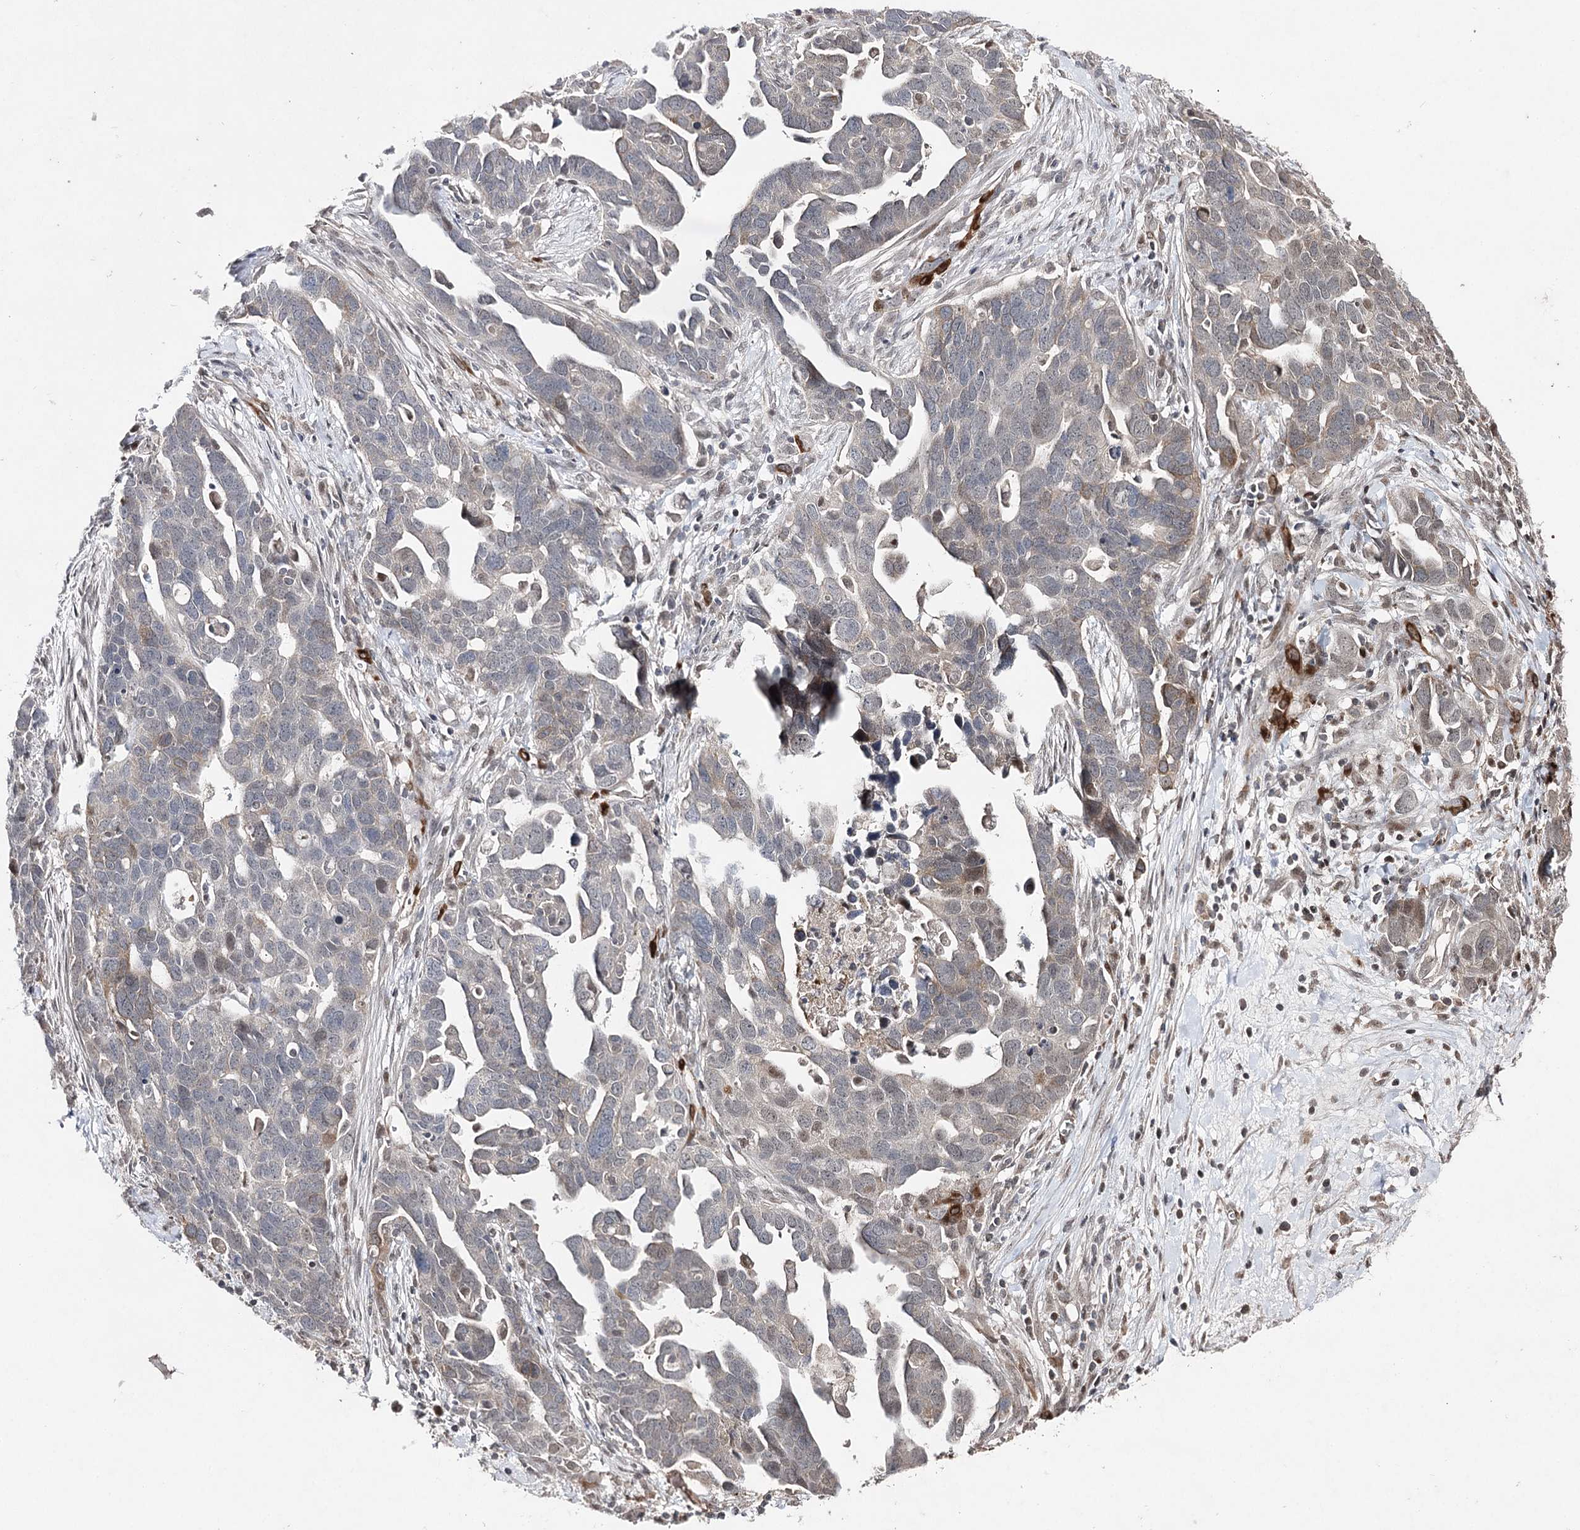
{"staining": {"intensity": "weak", "quantity": "<25%", "location": "cytoplasmic/membranous,nuclear"}, "tissue": "ovarian cancer", "cell_type": "Tumor cells", "image_type": "cancer", "snomed": [{"axis": "morphology", "description": "Cystadenocarcinoma, serous, NOS"}, {"axis": "topography", "description": "Ovary"}], "caption": "High magnification brightfield microscopy of ovarian cancer stained with DAB (brown) and counterstained with hematoxylin (blue): tumor cells show no significant expression. Nuclei are stained in blue.", "gene": "HSD11B2", "patient": {"sex": "female", "age": 54}}